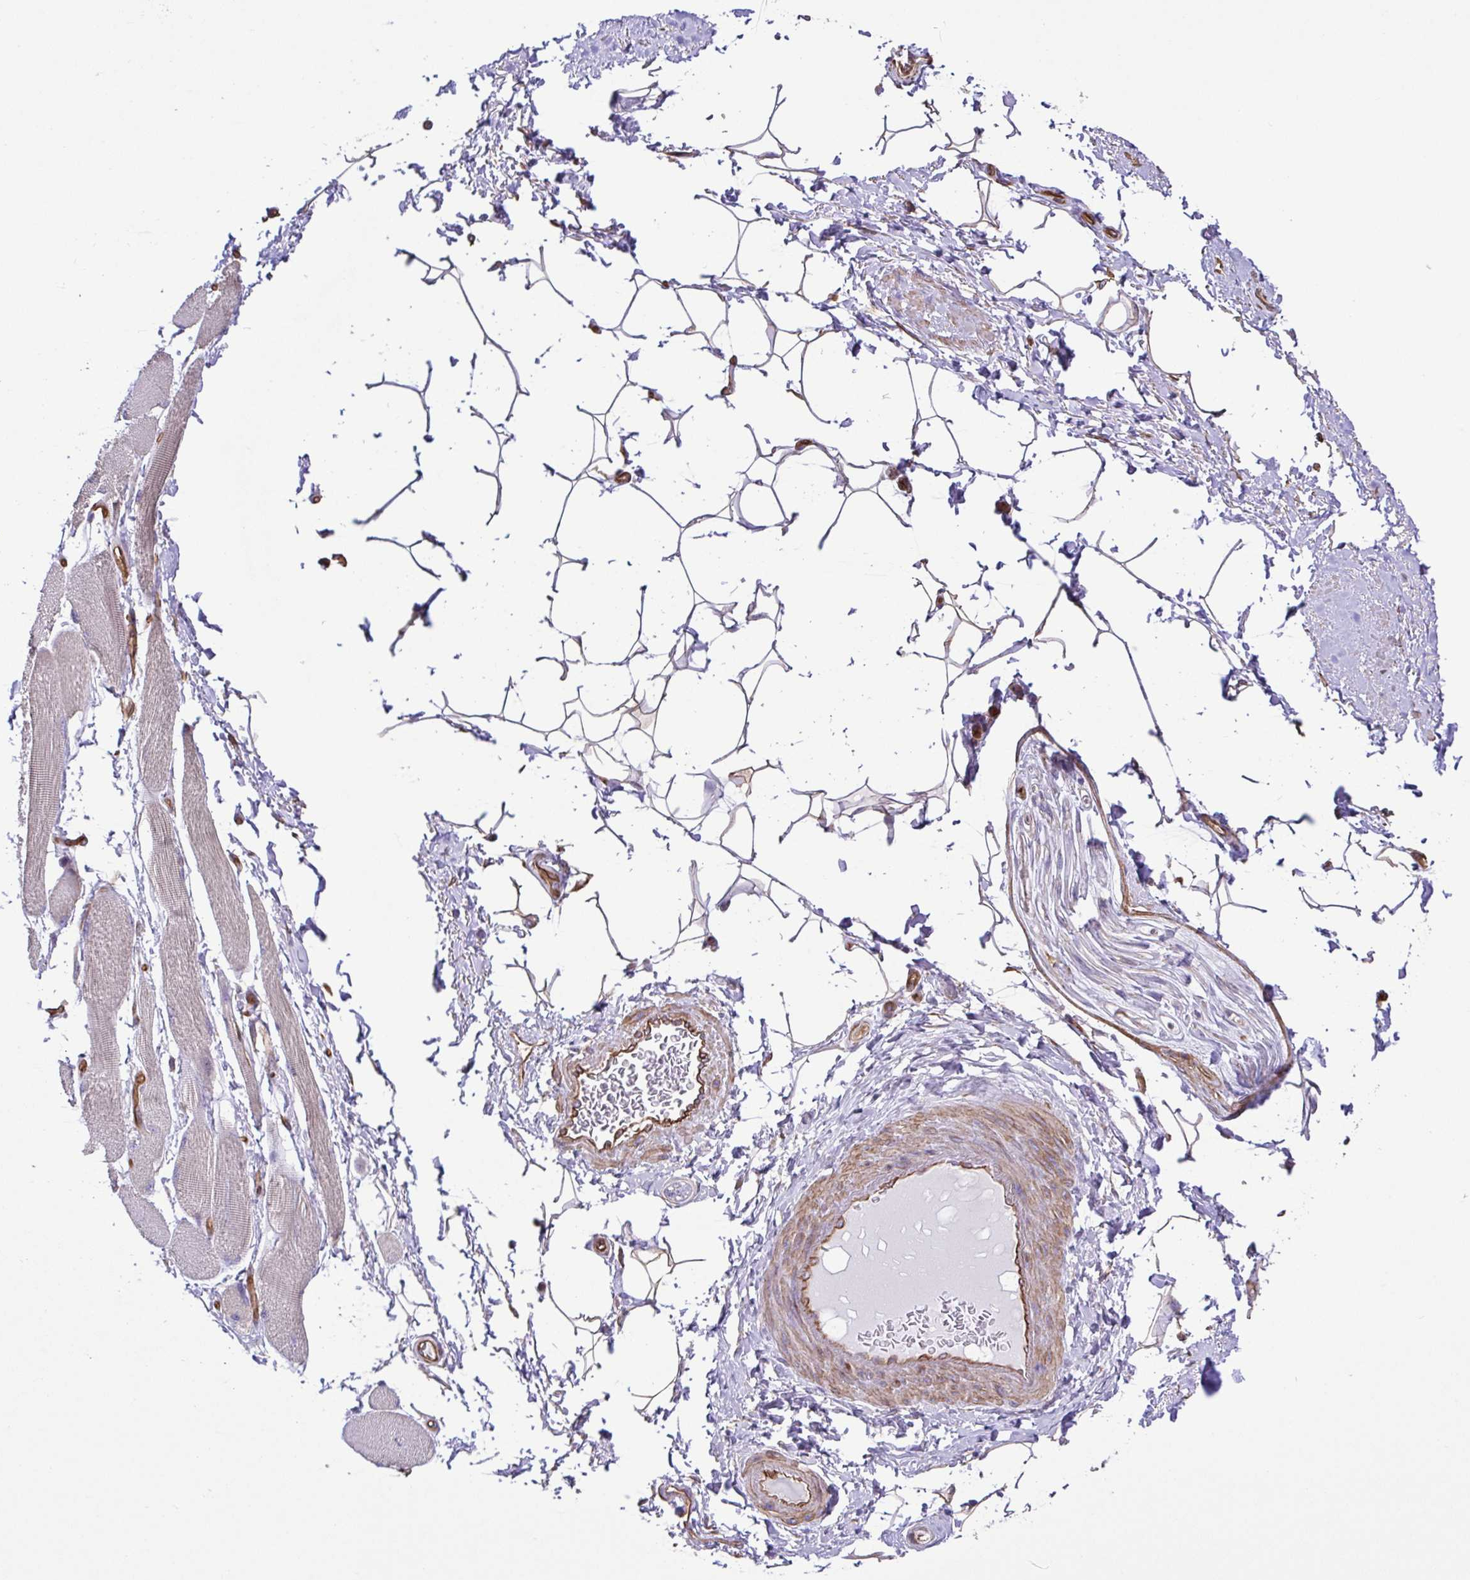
{"staining": {"intensity": "moderate", "quantity": "25%-75%", "location": "cytoplasmic/membranous"}, "tissue": "adipose tissue", "cell_type": "Adipocytes", "image_type": "normal", "snomed": [{"axis": "morphology", "description": "Normal tissue, NOS"}, {"axis": "topography", "description": "Peripheral nerve tissue"}], "caption": "Immunohistochemistry (IHC) (DAB (3,3'-diaminobenzidine)) staining of benign adipose tissue demonstrates moderate cytoplasmic/membranous protein staining in about 25%-75% of adipocytes. (Stains: DAB in brown, nuclei in blue, Microscopy: brightfield microscopy at high magnification).", "gene": "FLT1", "patient": {"sex": "male", "age": 51}}